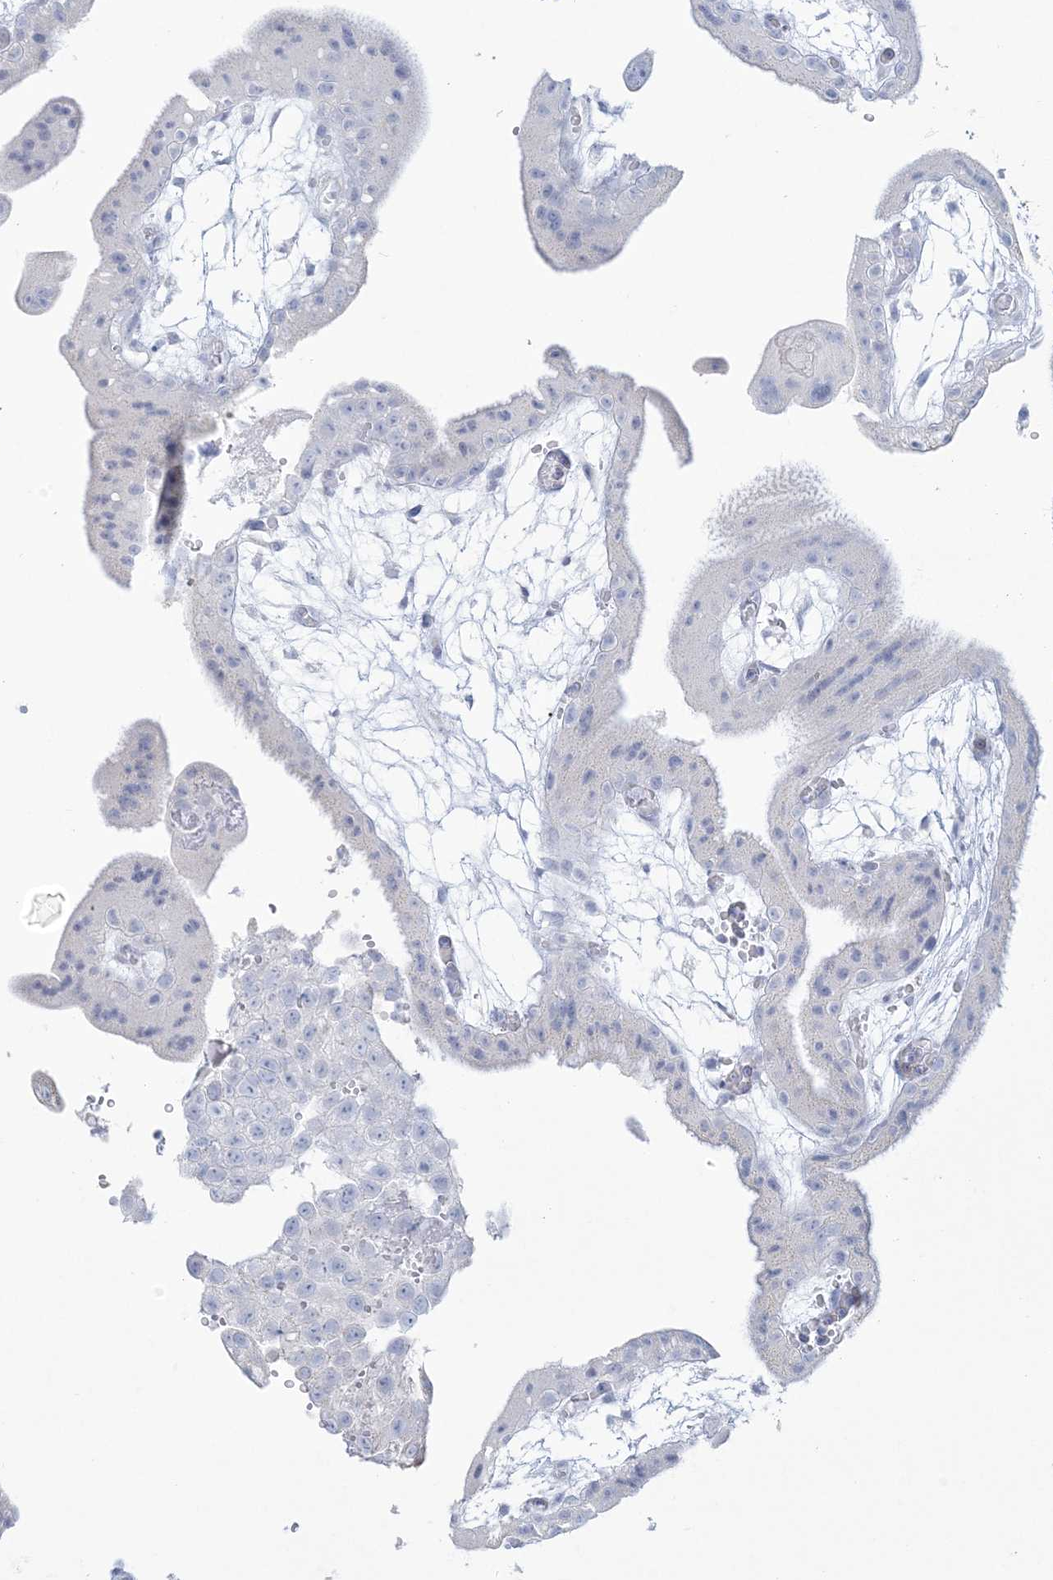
{"staining": {"intensity": "negative", "quantity": "none", "location": "none"}, "tissue": "placenta", "cell_type": "Decidual cells", "image_type": "normal", "snomed": [{"axis": "morphology", "description": "Normal tissue, NOS"}, {"axis": "topography", "description": "Placenta"}], "caption": "This image is of normal placenta stained with immunohistochemistry to label a protein in brown with the nuclei are counter-stained blue. There is no staining in decidual cells.", "gene": "ENSG00000288637", "patient": {"sex": "female", "age": 18}}